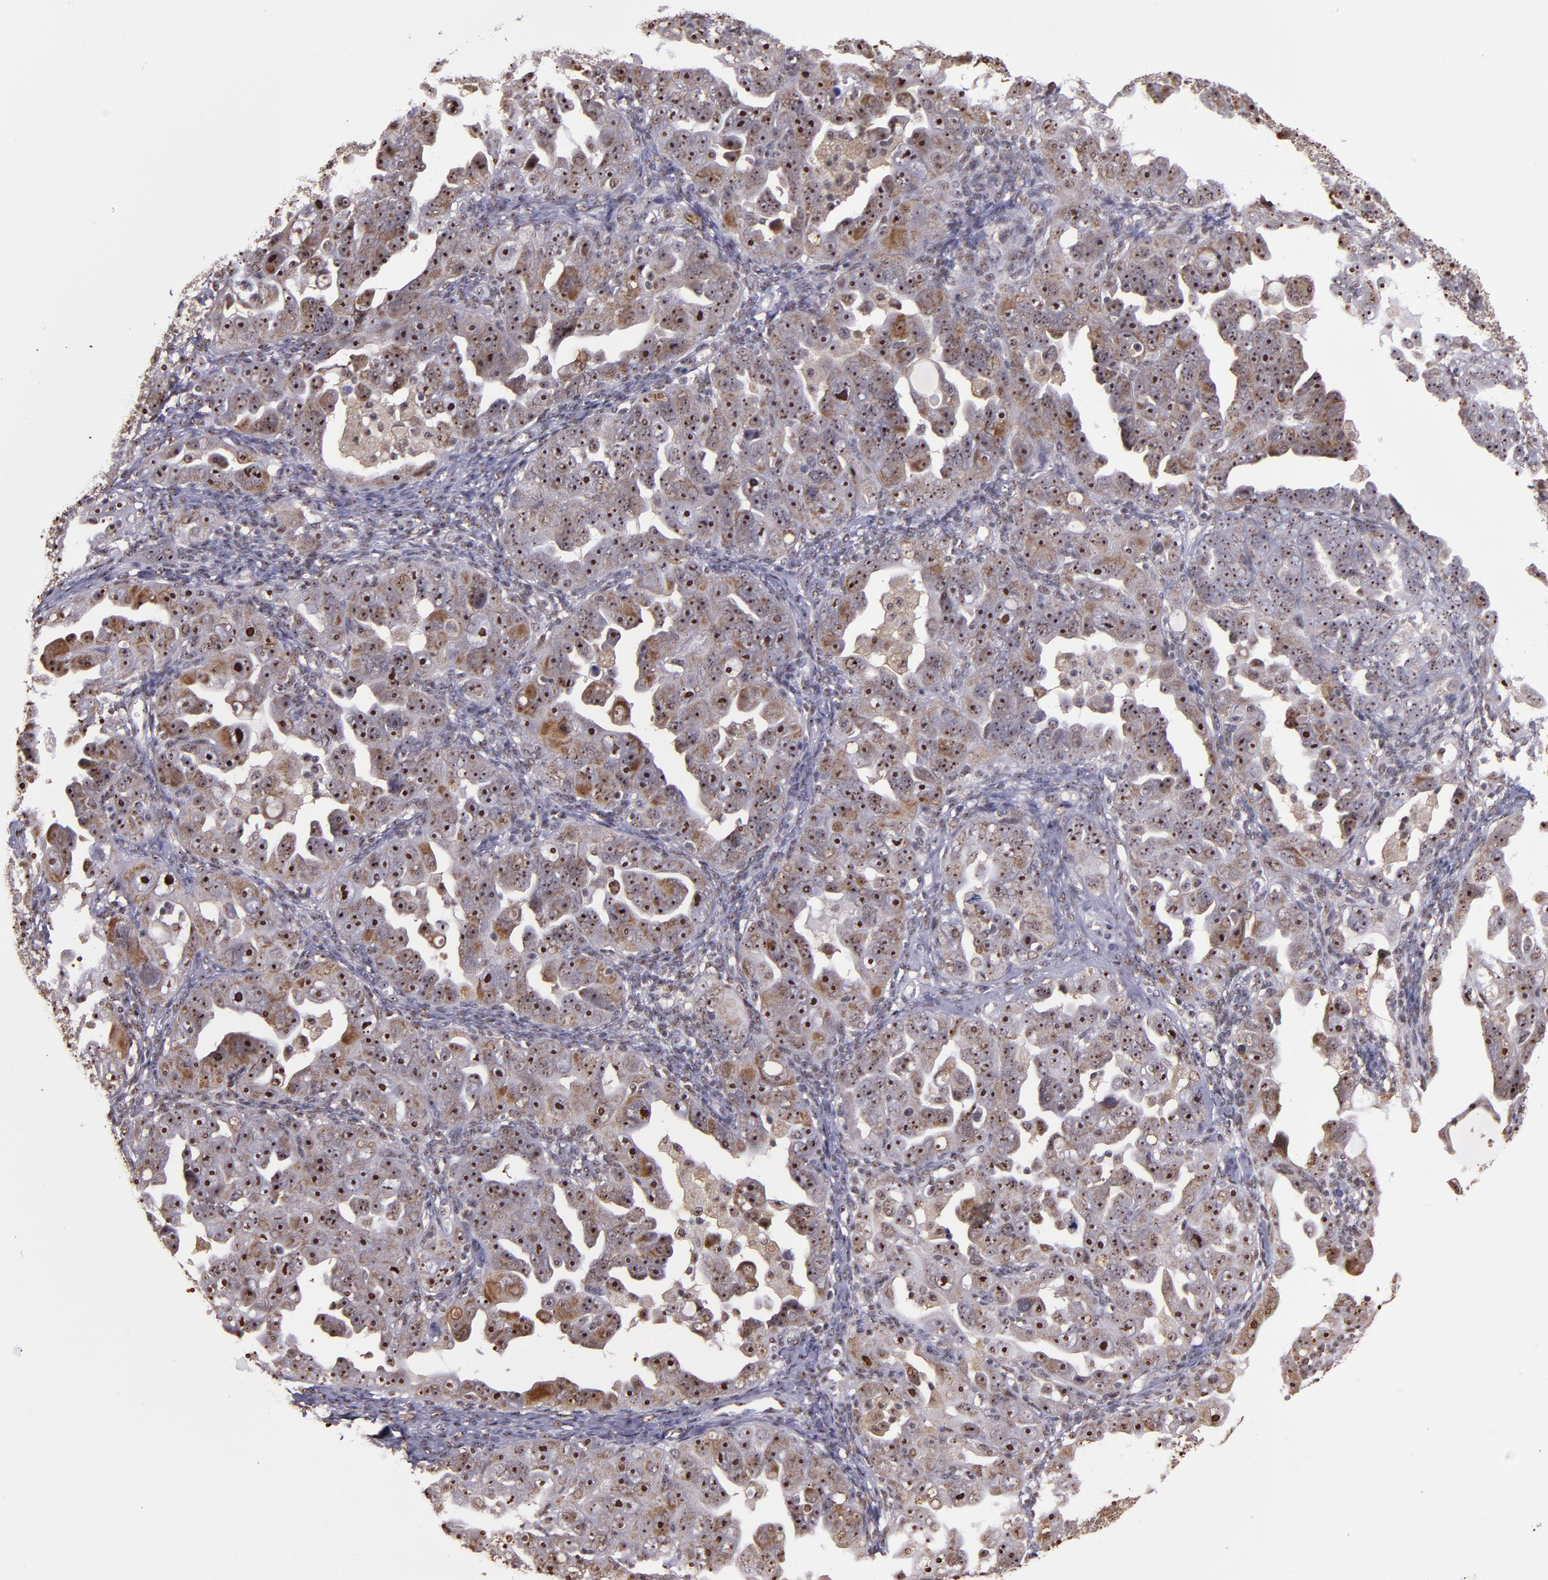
{"staining": {"intensity": "strong", "quantity": "25%-75%", "location": "cytoplasmic/membranous,nuclear"}, "tissue": "ovarian cancer", "cell_type": "Tumor cells", "image_type": "cancer", "snomed": [{"axis": "morphology", "description": "Cystadenocarcinoma, serous, NOS"}, {"axis": "topography", "description": "Ovary"}], "caption": "Tumor cells exhibit high levels of strong cytoplasmic/membranous and nuclear staining in about 25%-75% of cells in human serous cystadenocarcinoma (ovarian). The protein is shown in brown color, while the nuclei are stained blue.", "gene": "CECR2", "patient": {"sex": "female", "age": 66}}